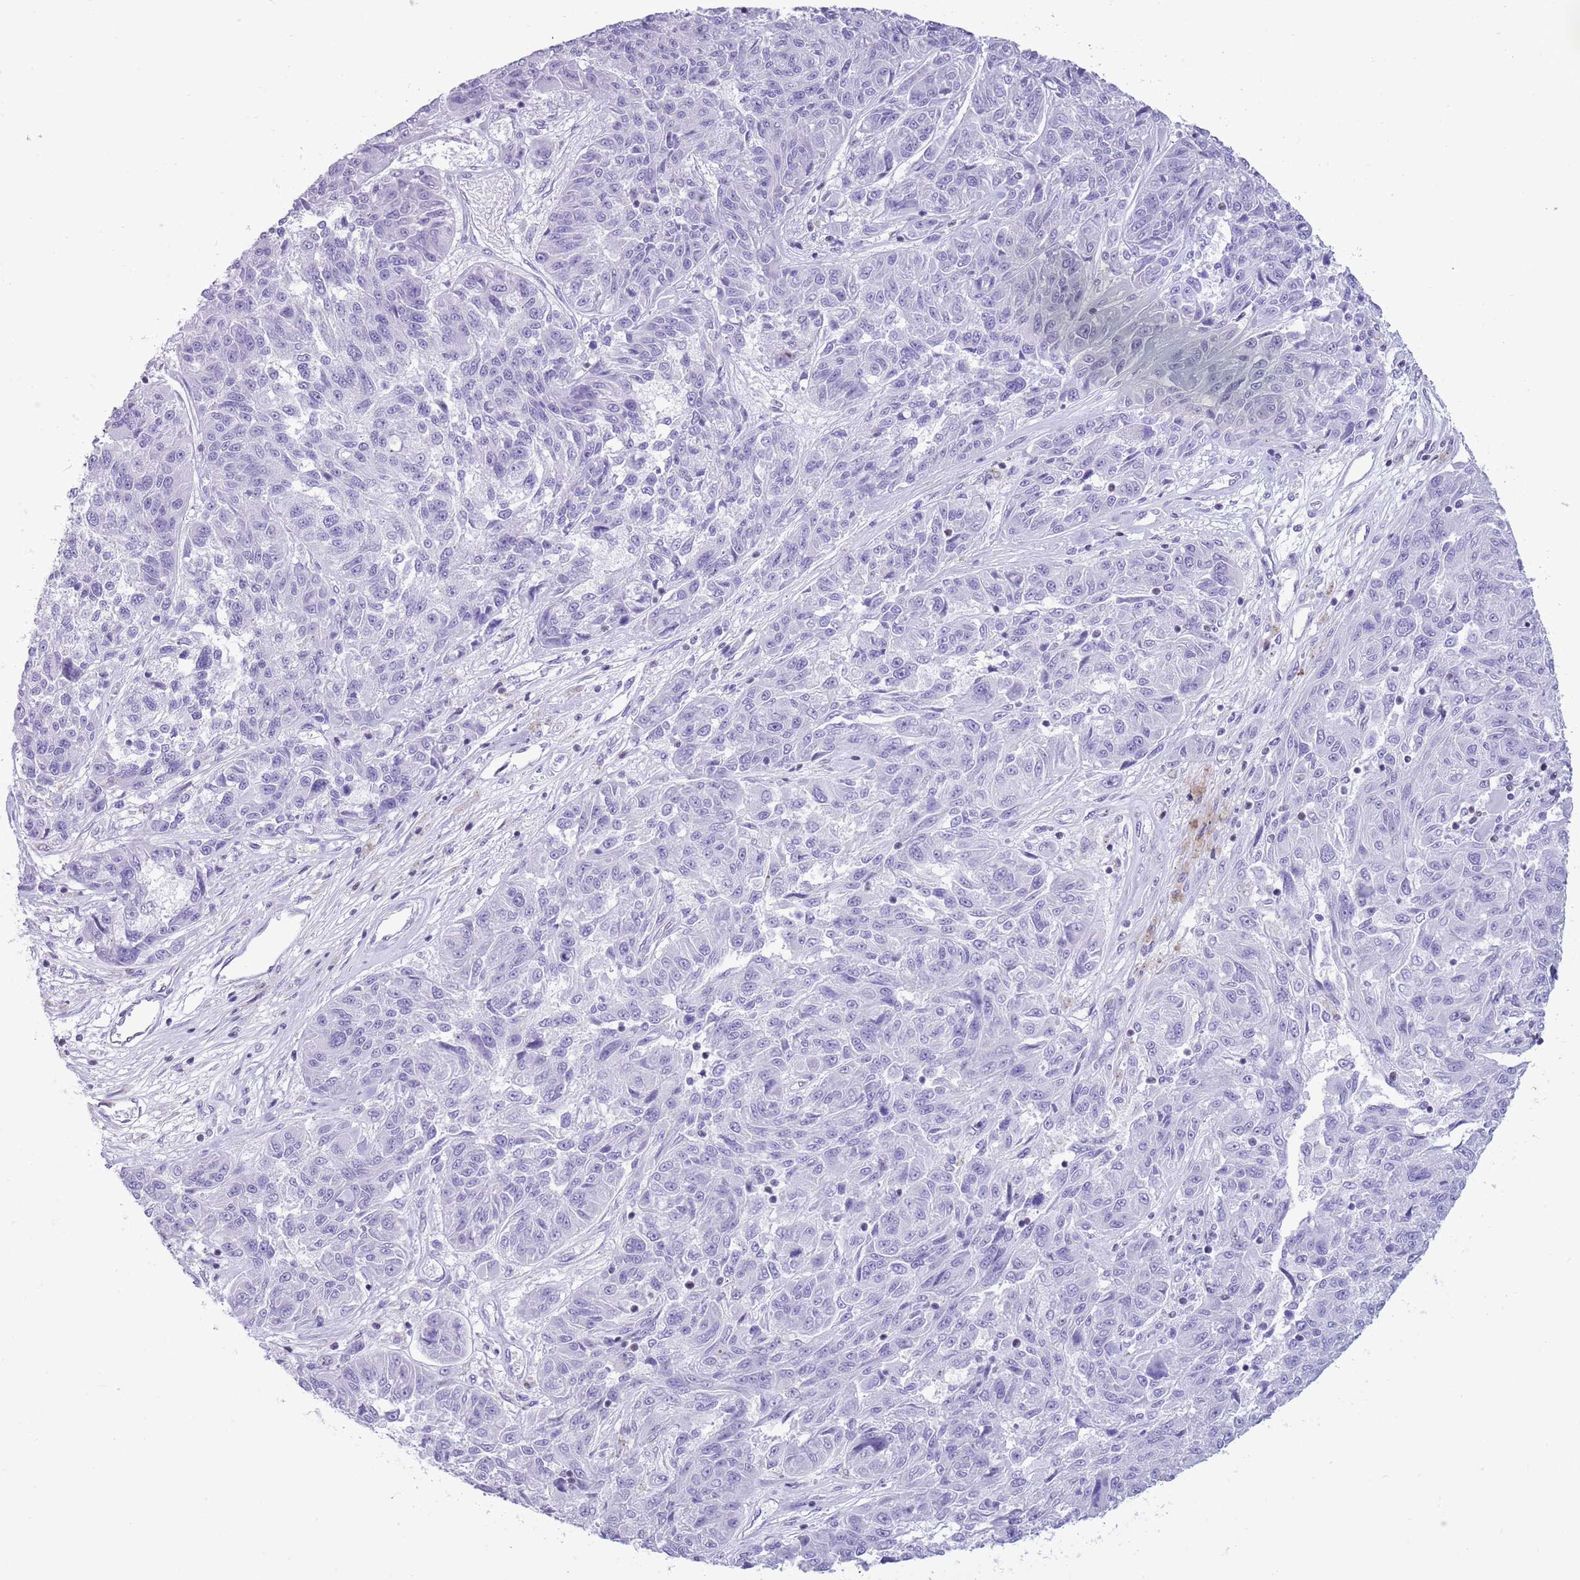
{"staining": {"intensity": "negative", "quantity": "none", "location": "none"}, "tissue": "melanoma", "cell_type": "Tumor cells", "image_type": "cancer", "snomed": [{"axis": "morphology", "description": "Malignant melanoma, NOS"}, {"axis": "topography", "description": "Skin"}], "caption": "The IHC micrograph has no significant positivity in tumor cells of malignant melanoma tissue.", "gene": "BCL11B", "patient": {"sex": "male", "age": 53}}